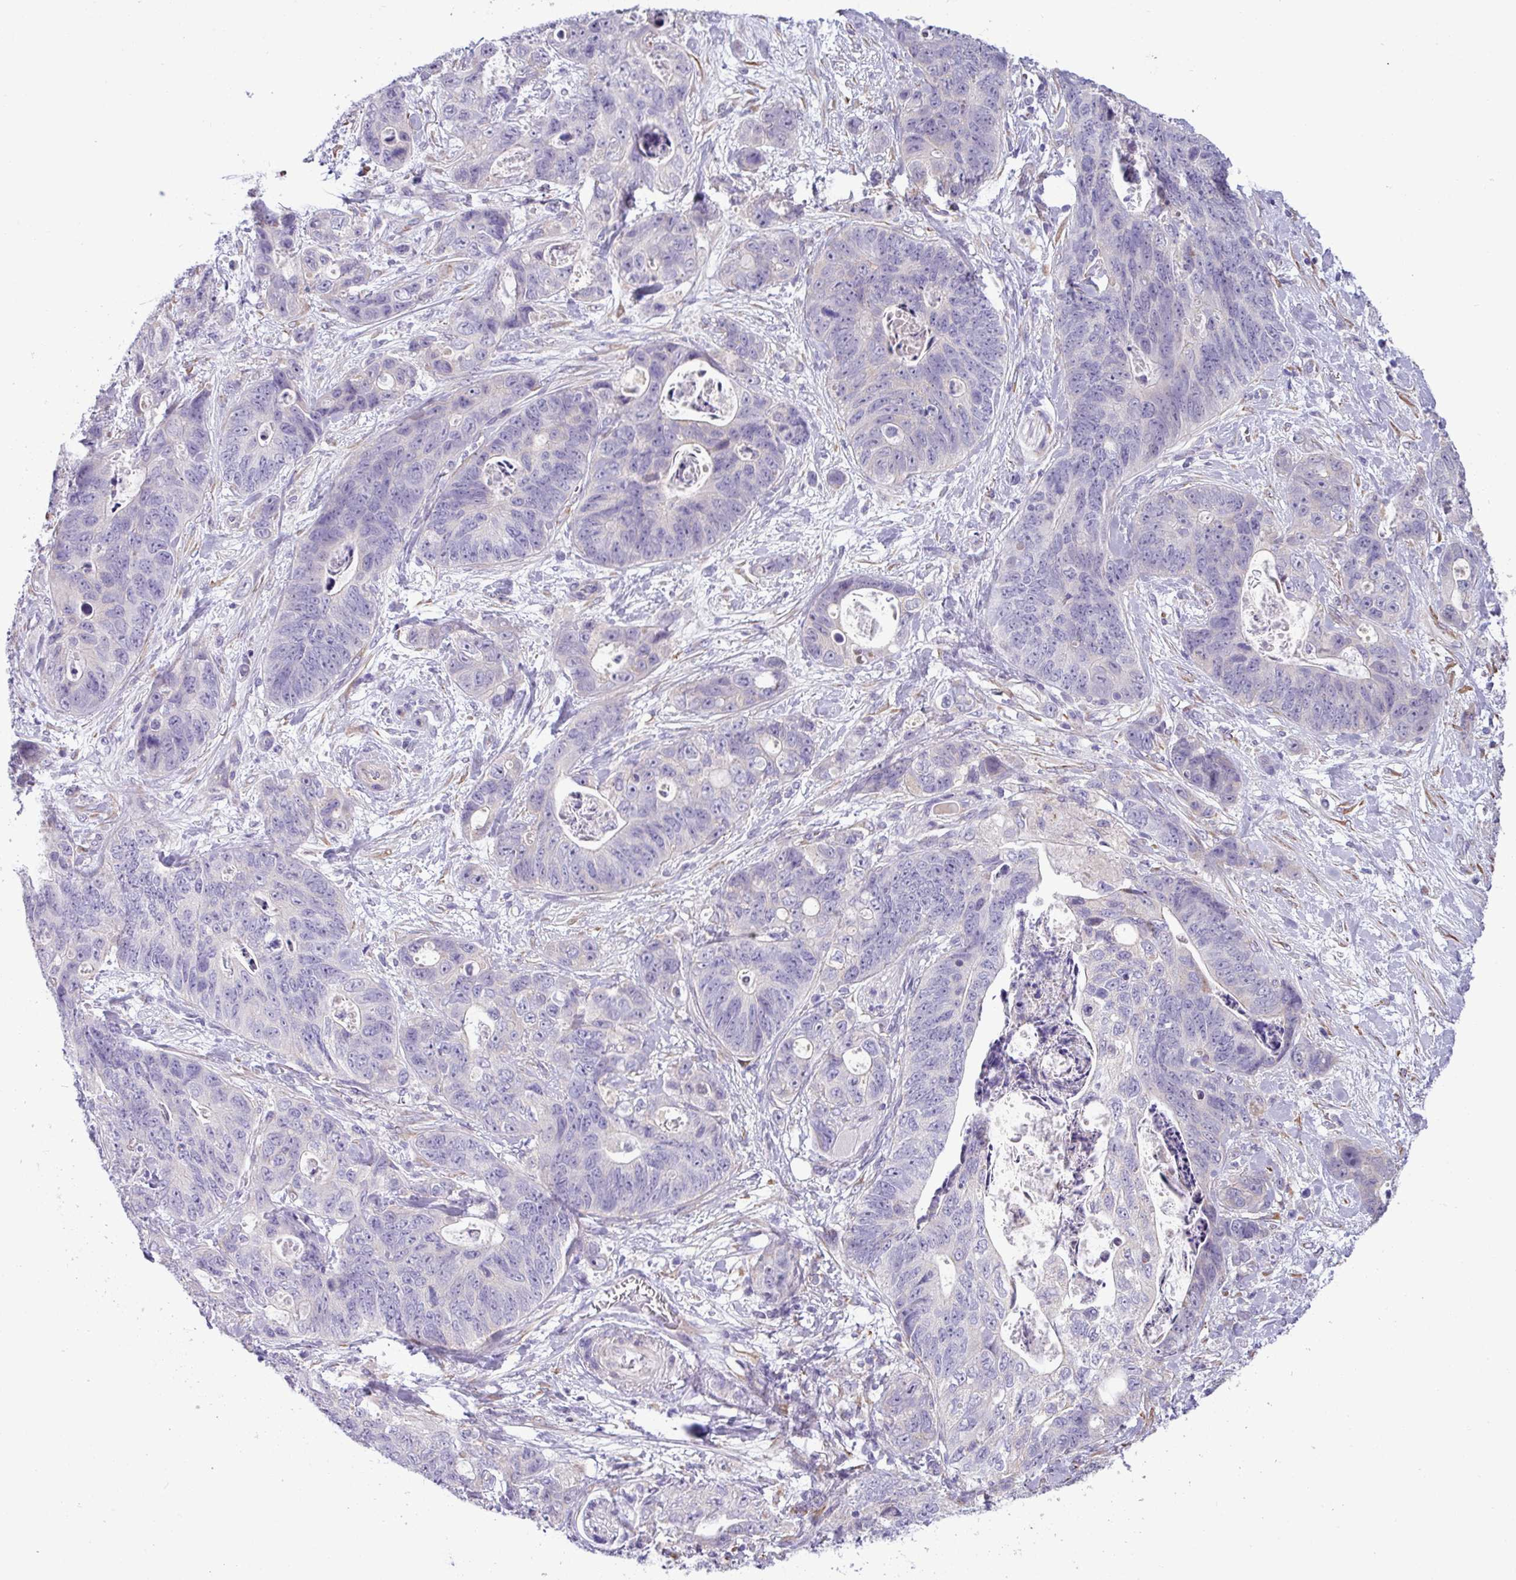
{"staining": {"intensity": "negative", "quantity": "none", "location": "none"}, "tissue": "stomach cancer", "cell_type": "Tumor cells", "image_type": "cancer", "snomed": [{"axis": "morphology", "description": "Normal tissue, NOS"}, {"axis": "morphology", "description": "Adenocarcinoma, NOS"}, {"axis": "topography", "description": "Stomach"}], "caption": "The histopathology image displays no significant positivity in tumor cells of stomach cancer. (Brightfield microscopy of DAB IHC at high magnification).", "gene": "IRGC", "patient": {"sex": "female", "age": 89}}